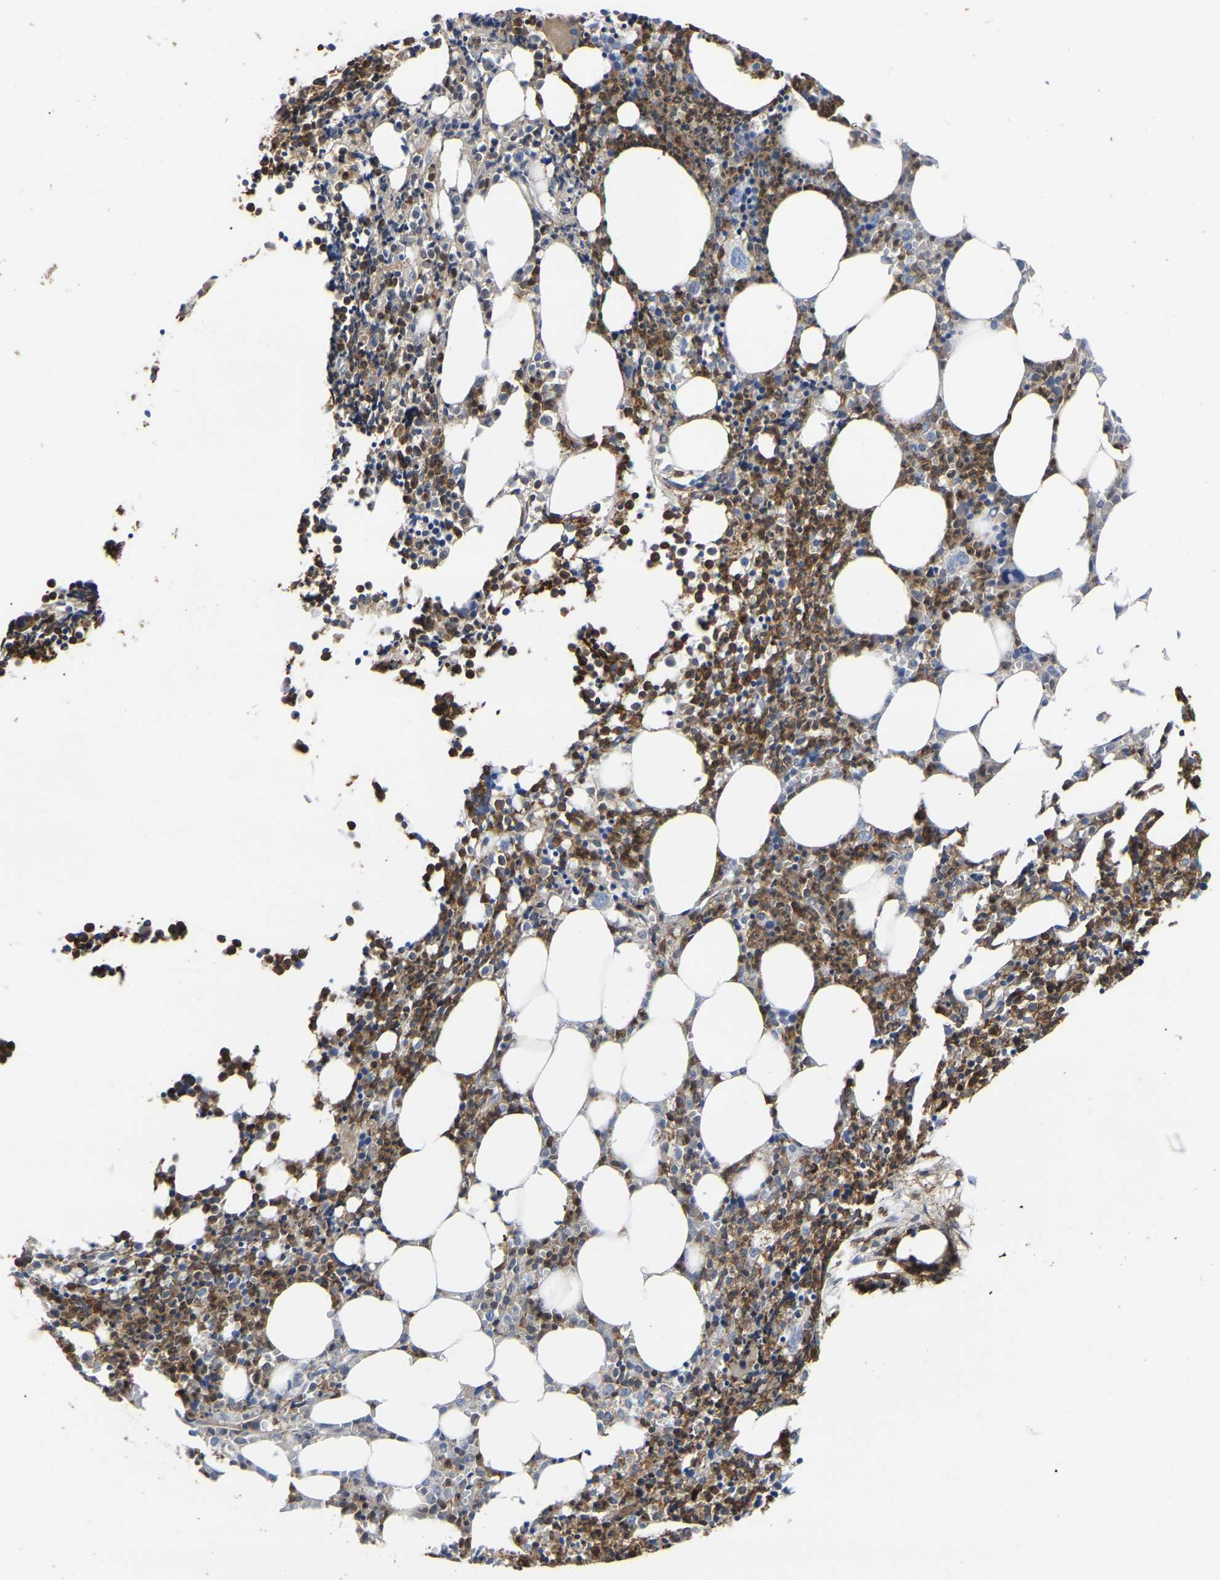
{"staining": {"intensity": "moderate", "quantity": ">75%", "location": "cytoplasmic/membranous,nuclear"}, "tissue": "bone marrow", "cell_type": "Hematopoietic cells", "image_type": "normal", "snomed": [{"axis": "morphology", "description": "Normal tissue, NOS"}, {"axis": "morphology", "description": "Inflammation, NOS"}, {"axis": "topography", "description": "Bone marrow"}], "caption": "Protein analysis of benign bone marrow exhibits moderate cytoplasmic/membranous,nuclear expression in about >75% of hematopoietic cells. (Stains: DAB in brown, nuclei in blue, Microscopy: brightfield microscopy at high magnification).", "gene": "CIT", "patient": {"sex": "female", "age": 53}}